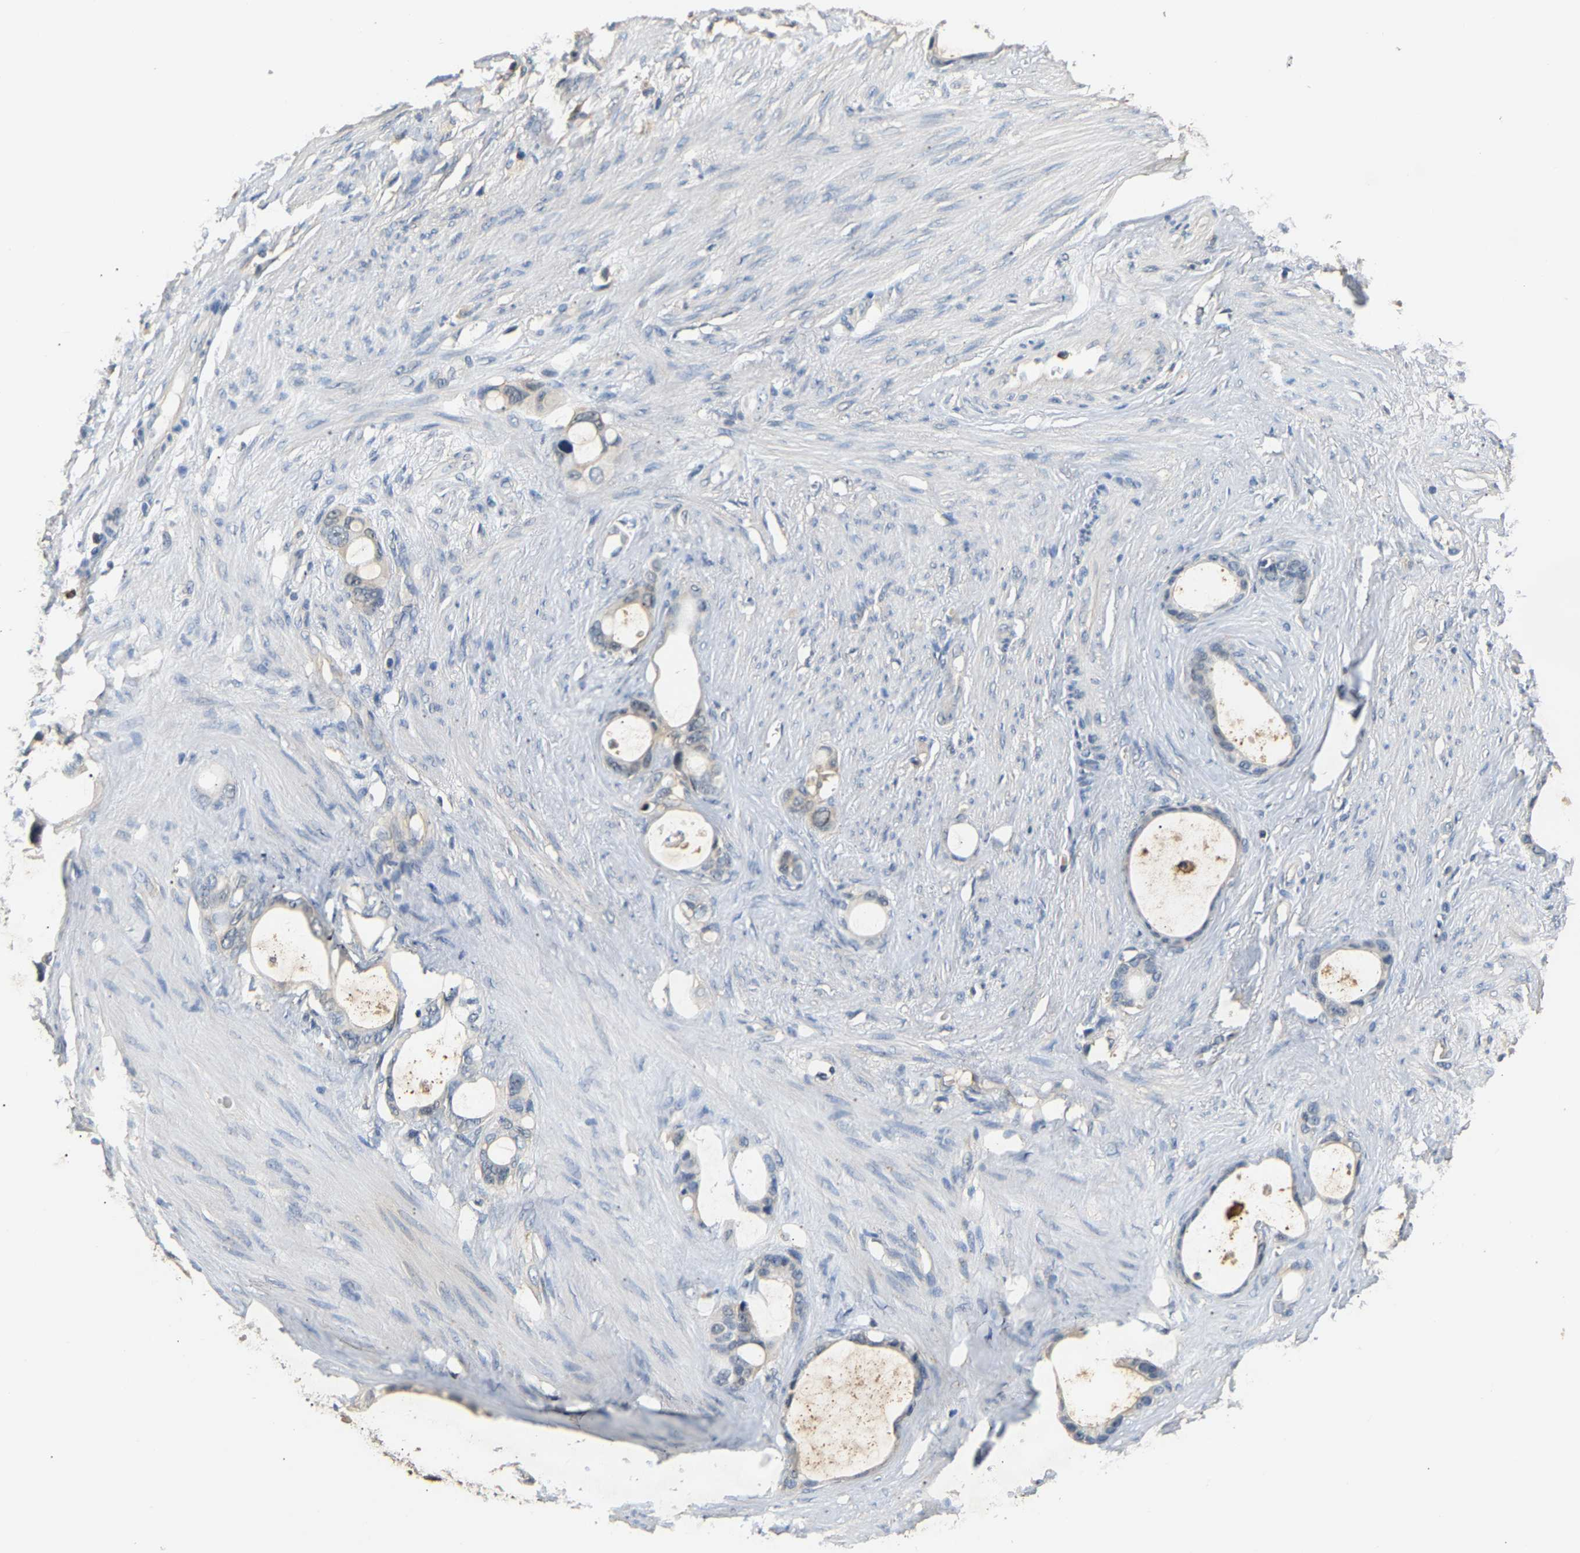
{"staining": {"intensity": "negative", "quantity": "none", "location": "none"}, "tissue": "stomach cancer", "cell_type": "Tumor cells", "image_type": "cancer", "snomed": [{"axis": "morphology", "description": "Adenocarcinoma, NOS"}, {"axis": "topography", "description": "Stomach, lower"}], "caption": "There is no significant expression in tumor cells of stomach adenocarcinoma.", "gene": "GPI", "patient": {"sex": "male", "age": 88}}